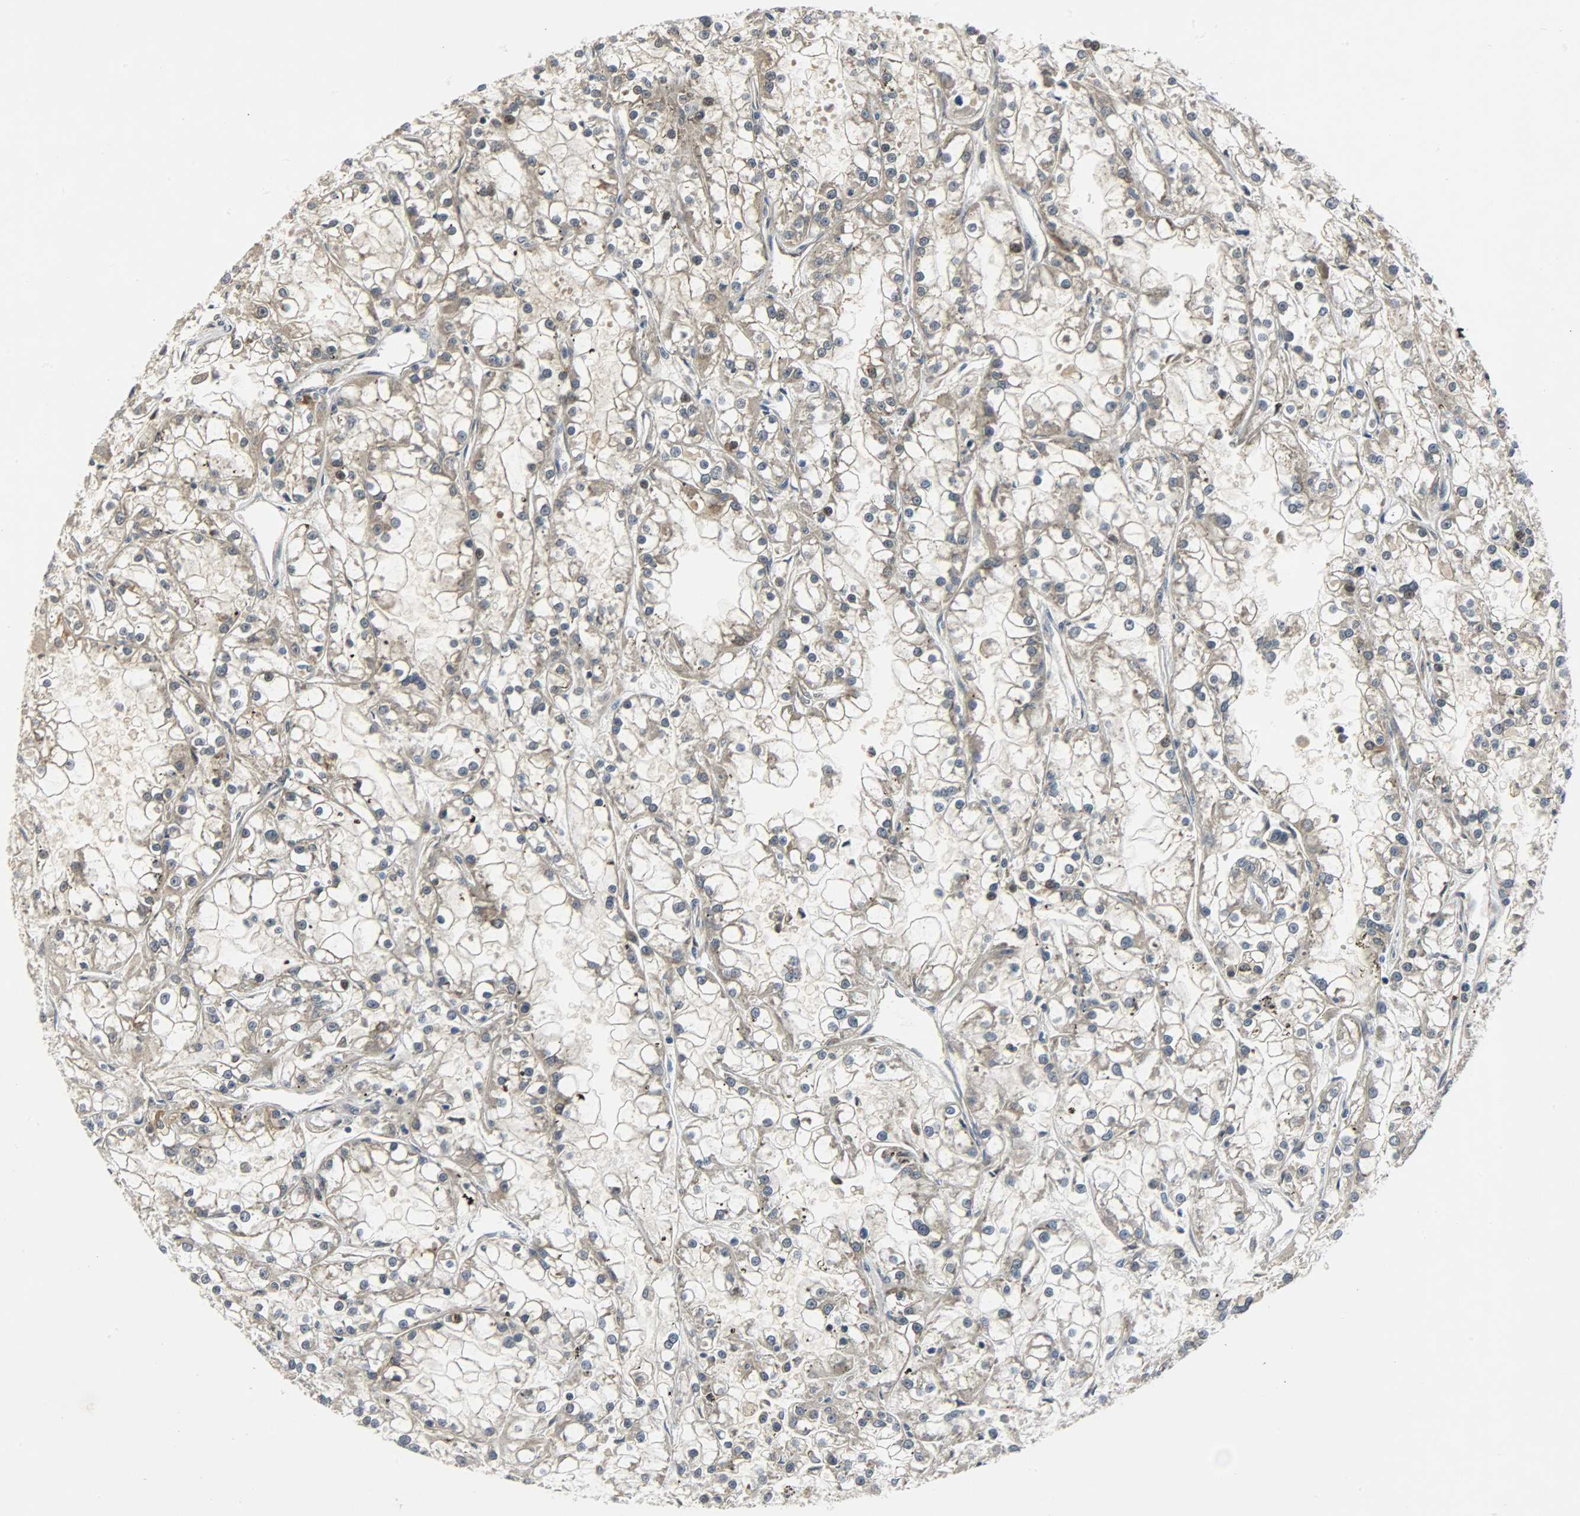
{"staining": {"intensity": "moderate", "quantity": "25%-75%", "location": "cytoplasmic/membranous,nuclear"}, "tissue": "renal cancer", "cell_type": "Tumor cells", "image_type": "cancer", "snomed": [{"axis": "morphology", "description": "Adenocarcinoma, NOS"}, {"axis": "topography", "description": "Kidney"}], "caption": "DAB immunohistochemical staining of renal cancer displays moderate cytoplasmic/membranous and nuclear protein expression in approximately 25%-75% of tumor cells. (brown staining indicates protein expression, while blue staining denotes nuclei).", "gene": "EIF4EBP1", "patient": {"sex": "female", "age": 52}}